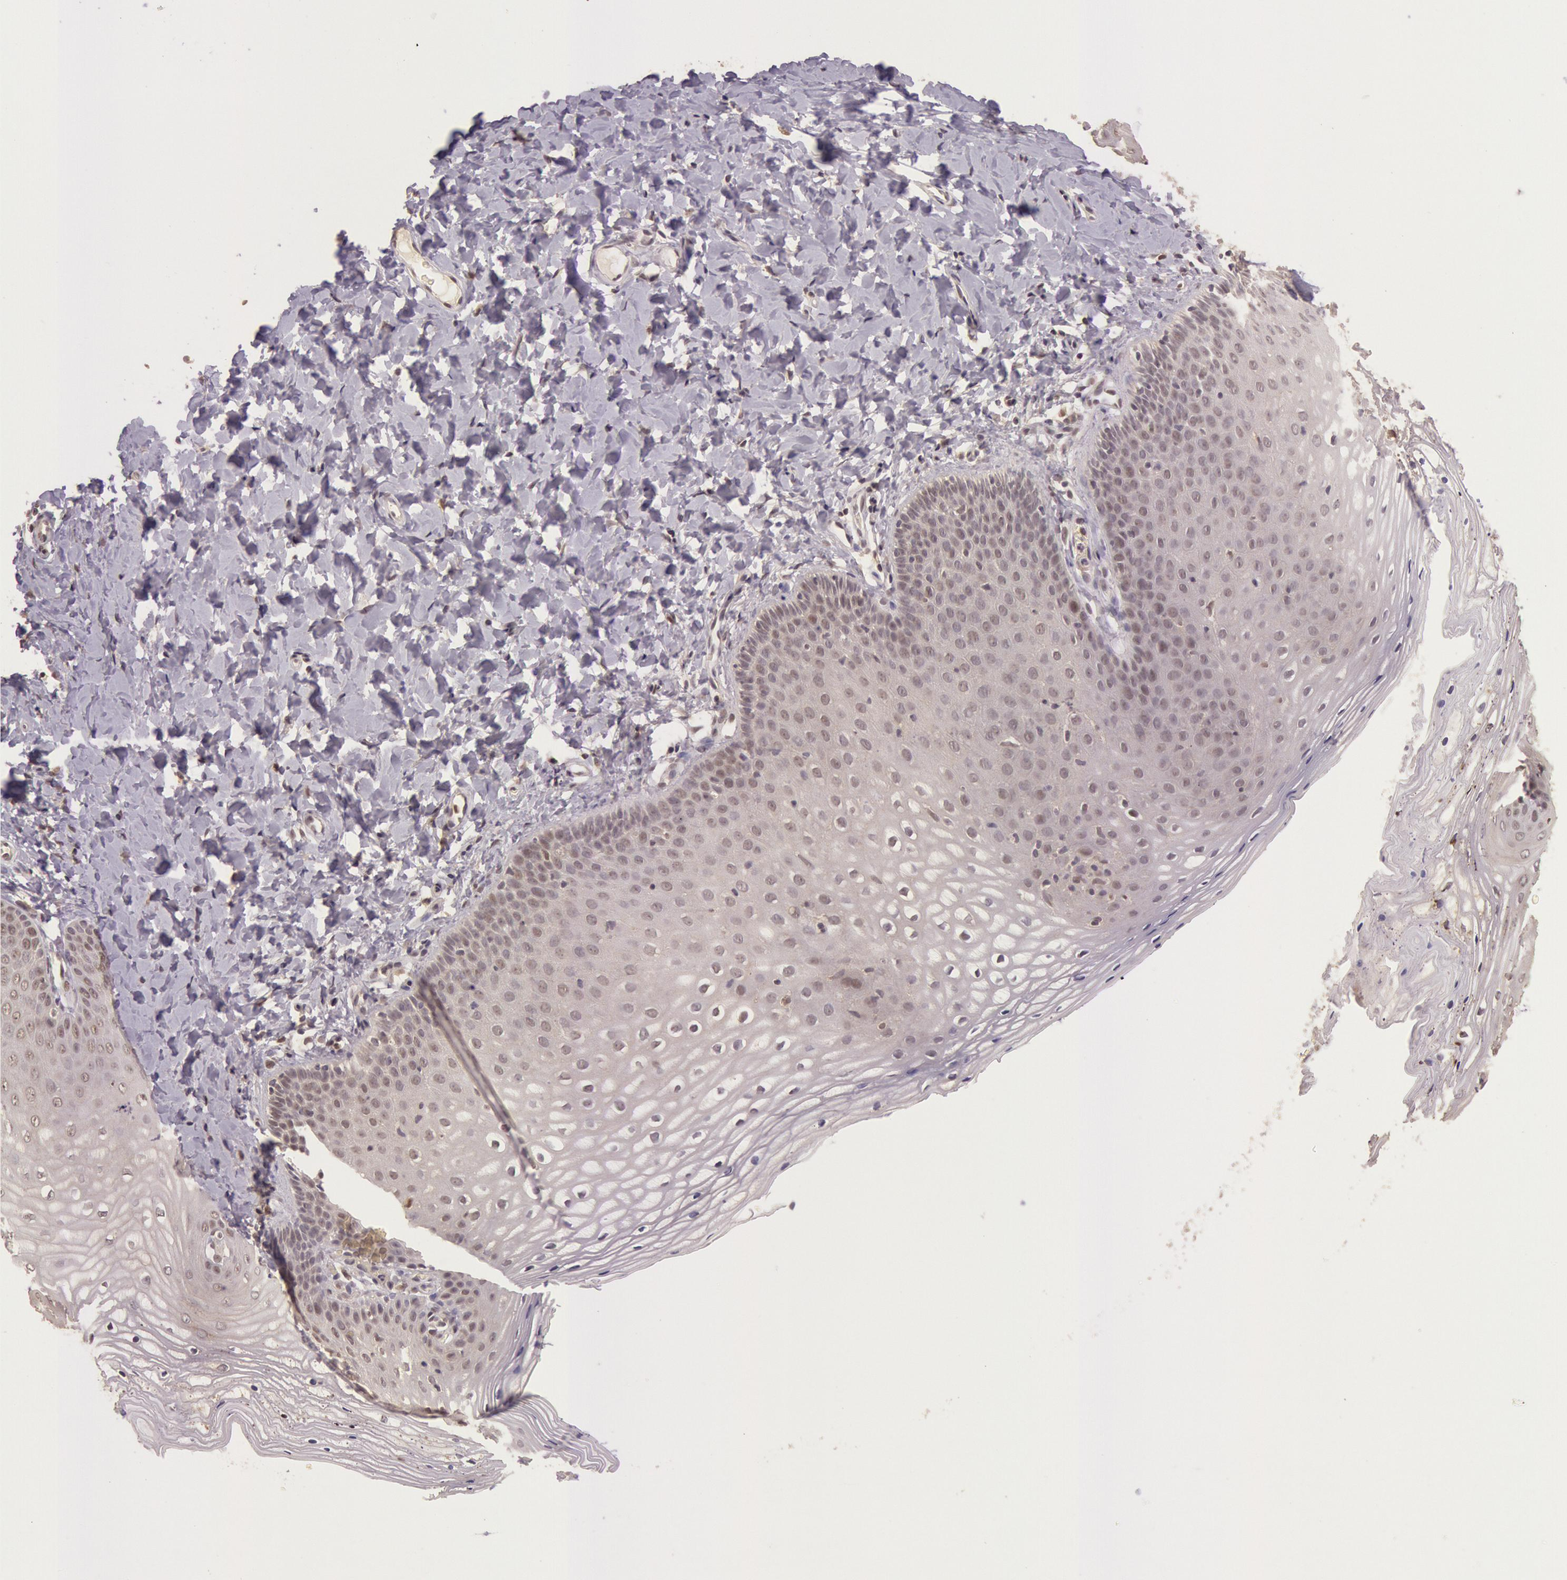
{"staining": {"intensity": "weak", "quantity": "25%-75%", "location": "cytoplasmic/membranous,nuclear"}, "tissue": "vagina", "cell_type": "Squamous epithelial cells", "image_type": "normal", "snomed": [{"axis": "morphology", "description": "Normal tissue, NOS"}, {"axis": "topography", "description": "Vagina"}], "caption": "Immunohistochemical staining of normal vagina demonstrates weak cytoplasmic/membranous,nuclear protein positivity in about 25%-75% of squamous epithelial cells.", "gene": "RTL10", "patient": {"sex": "female", "age": 55}}